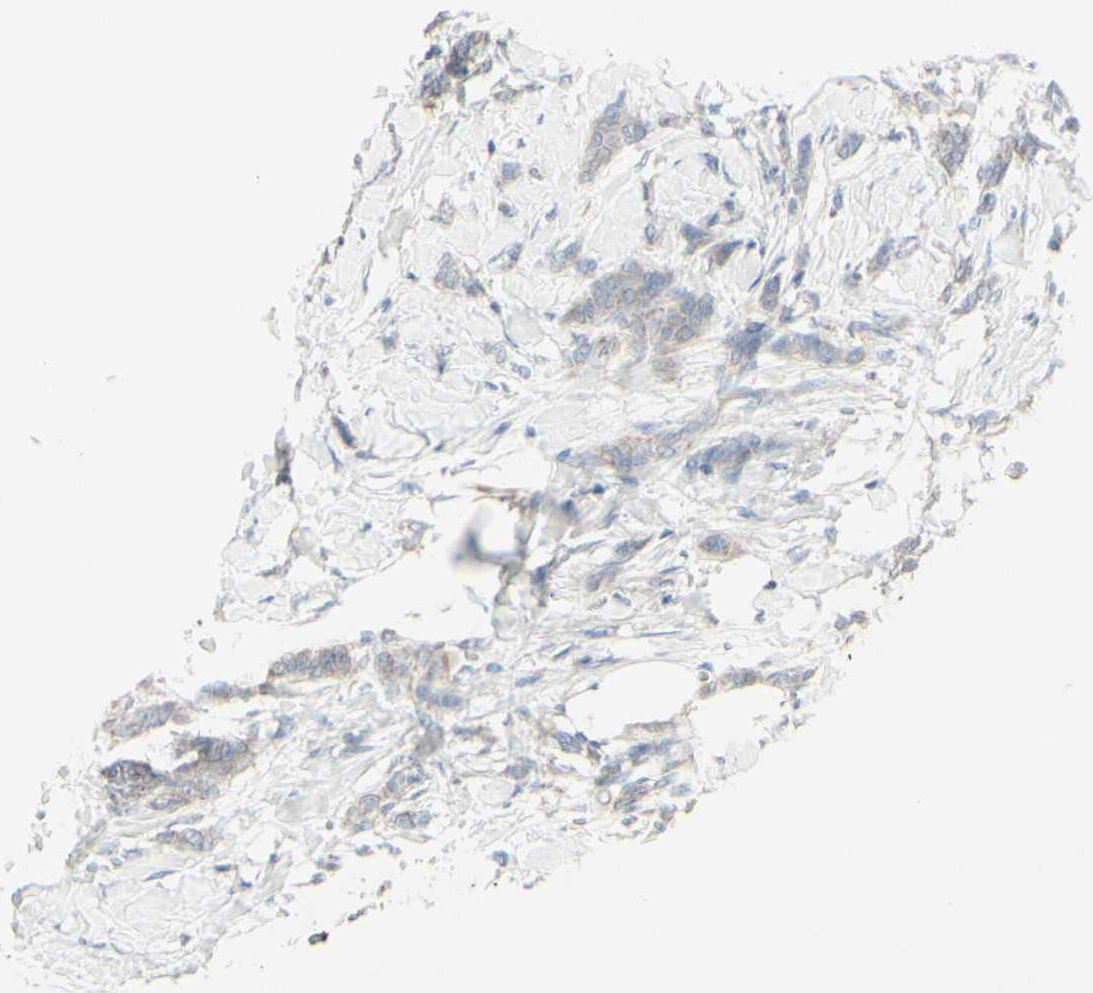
{"staining": {"intensity": "weak", "quantity": "<25%", "location": "cytoplasmic/membranous"}, "tissue": "breast cancer", "cell_type": "Tumor cells", "image_type": "cancer", "snomed": [{"axis": "morphology", "description": "Lobular carcinoma, in situ"}, {"axis": "morphology", "description": "Lobular carcinoma"}, {"axis": "topography", "description": "Breast"}], "caption": "Human lobular carcinoma (breast) stained for a protein using IHC reveals no positivity in tumor cells.", "gene": "CNTNAP1", "patient": {"sex": "female", "age": 41}}